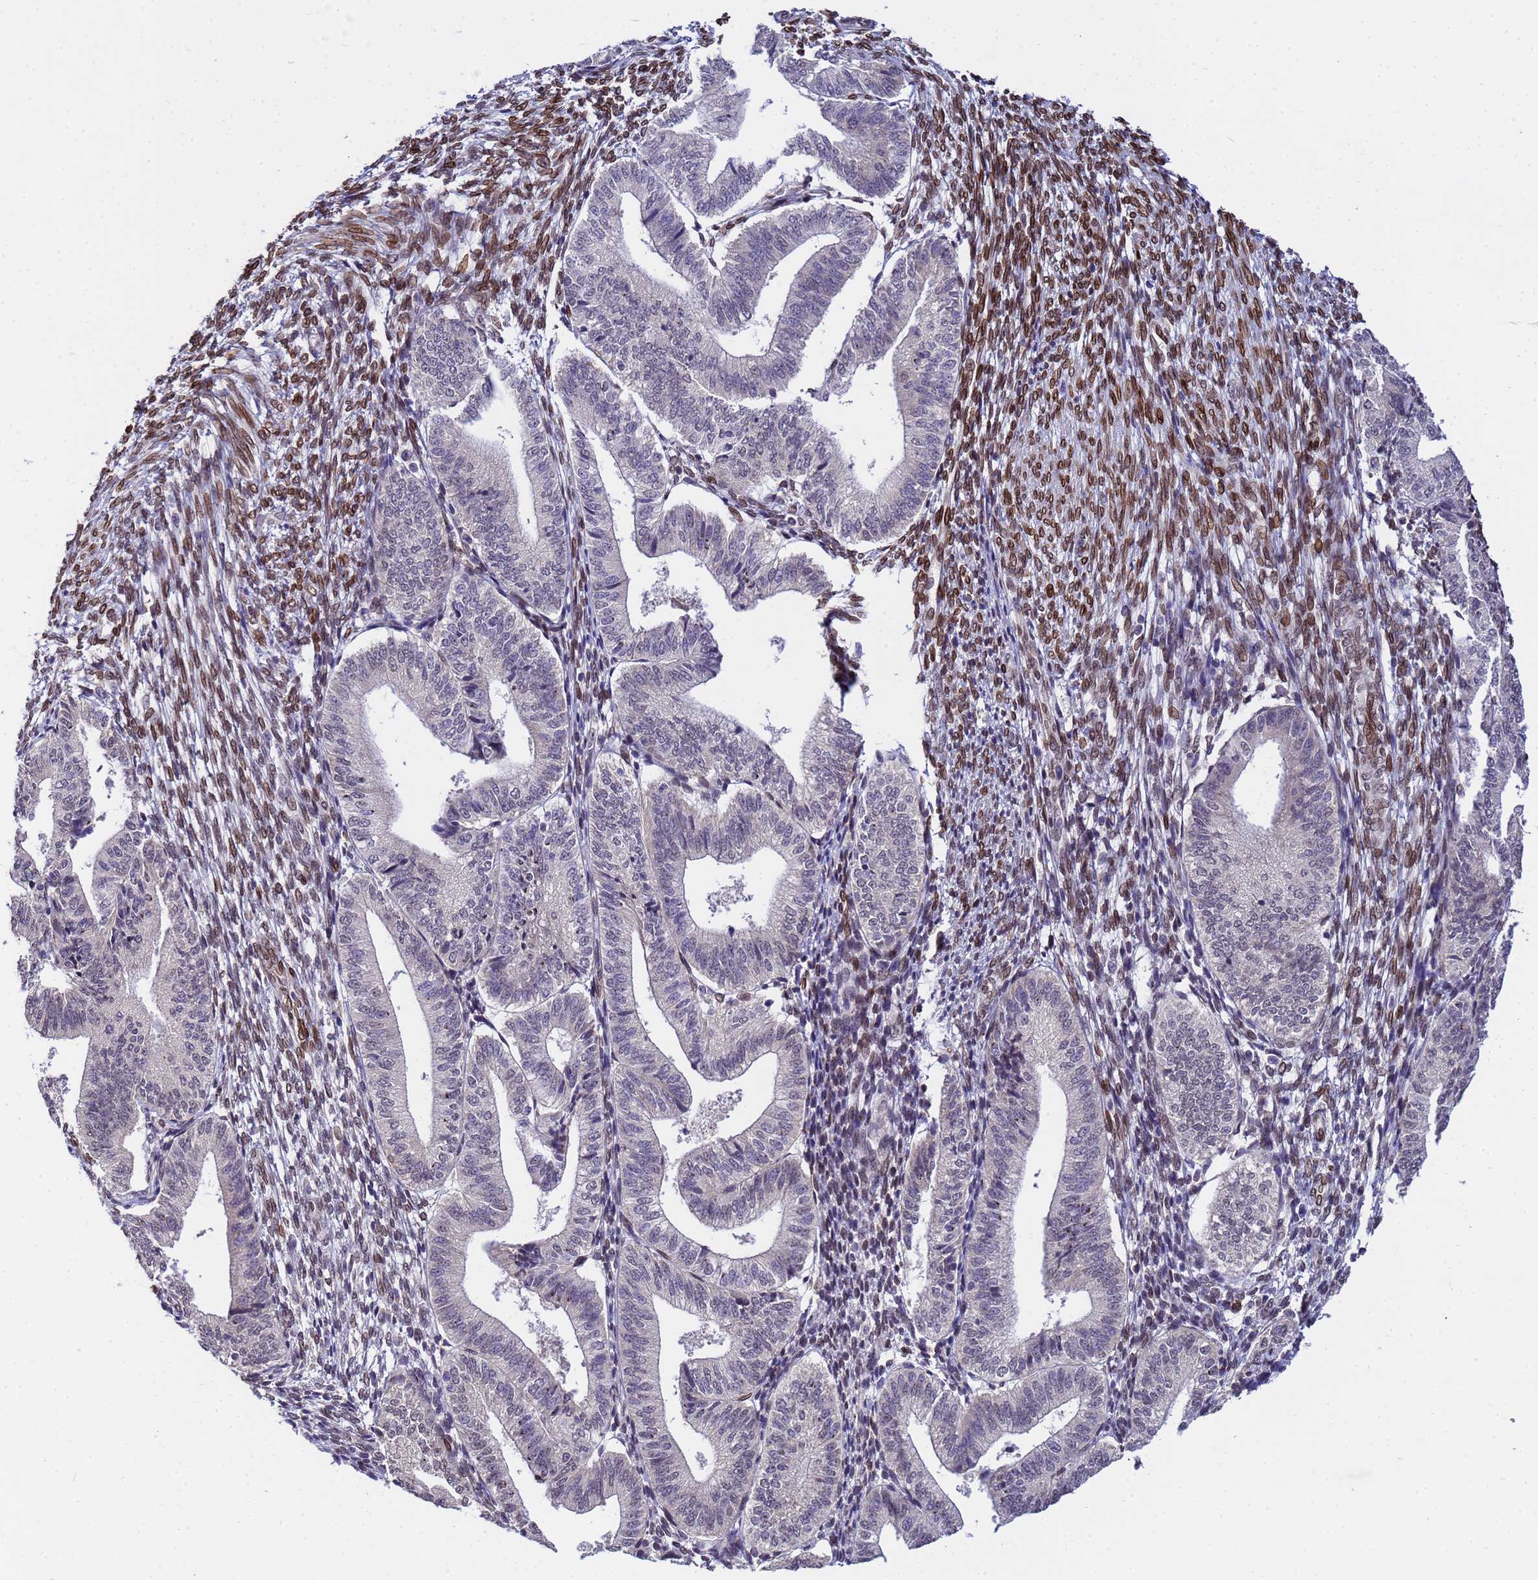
{"staining": {"intensity": "moderate", "quantity": "25%-75%", "location": "cytoplasmic/membranous,nuclear"}, "tissue": "endometrium", "cell_type": "Cells in endometrial stroma", "image_type": "normal", "snomed": [{"axis": "morphology", "description": "Normal tissue, NOS"}, {"axis": "topography", "description": "Endometrium"}], "caption": "This micrograph displays unremarkable endometrium stained with immunohistochemistry (IHC) to label a protein in brown. The cytoplasmic/membranous,nuclear of cells in endometrial stroma show moderate positivity for the protein. Nuclei are counter-stained blue.", "gene": "GPR135", "patient": {"sex": "female", "age": 34}}